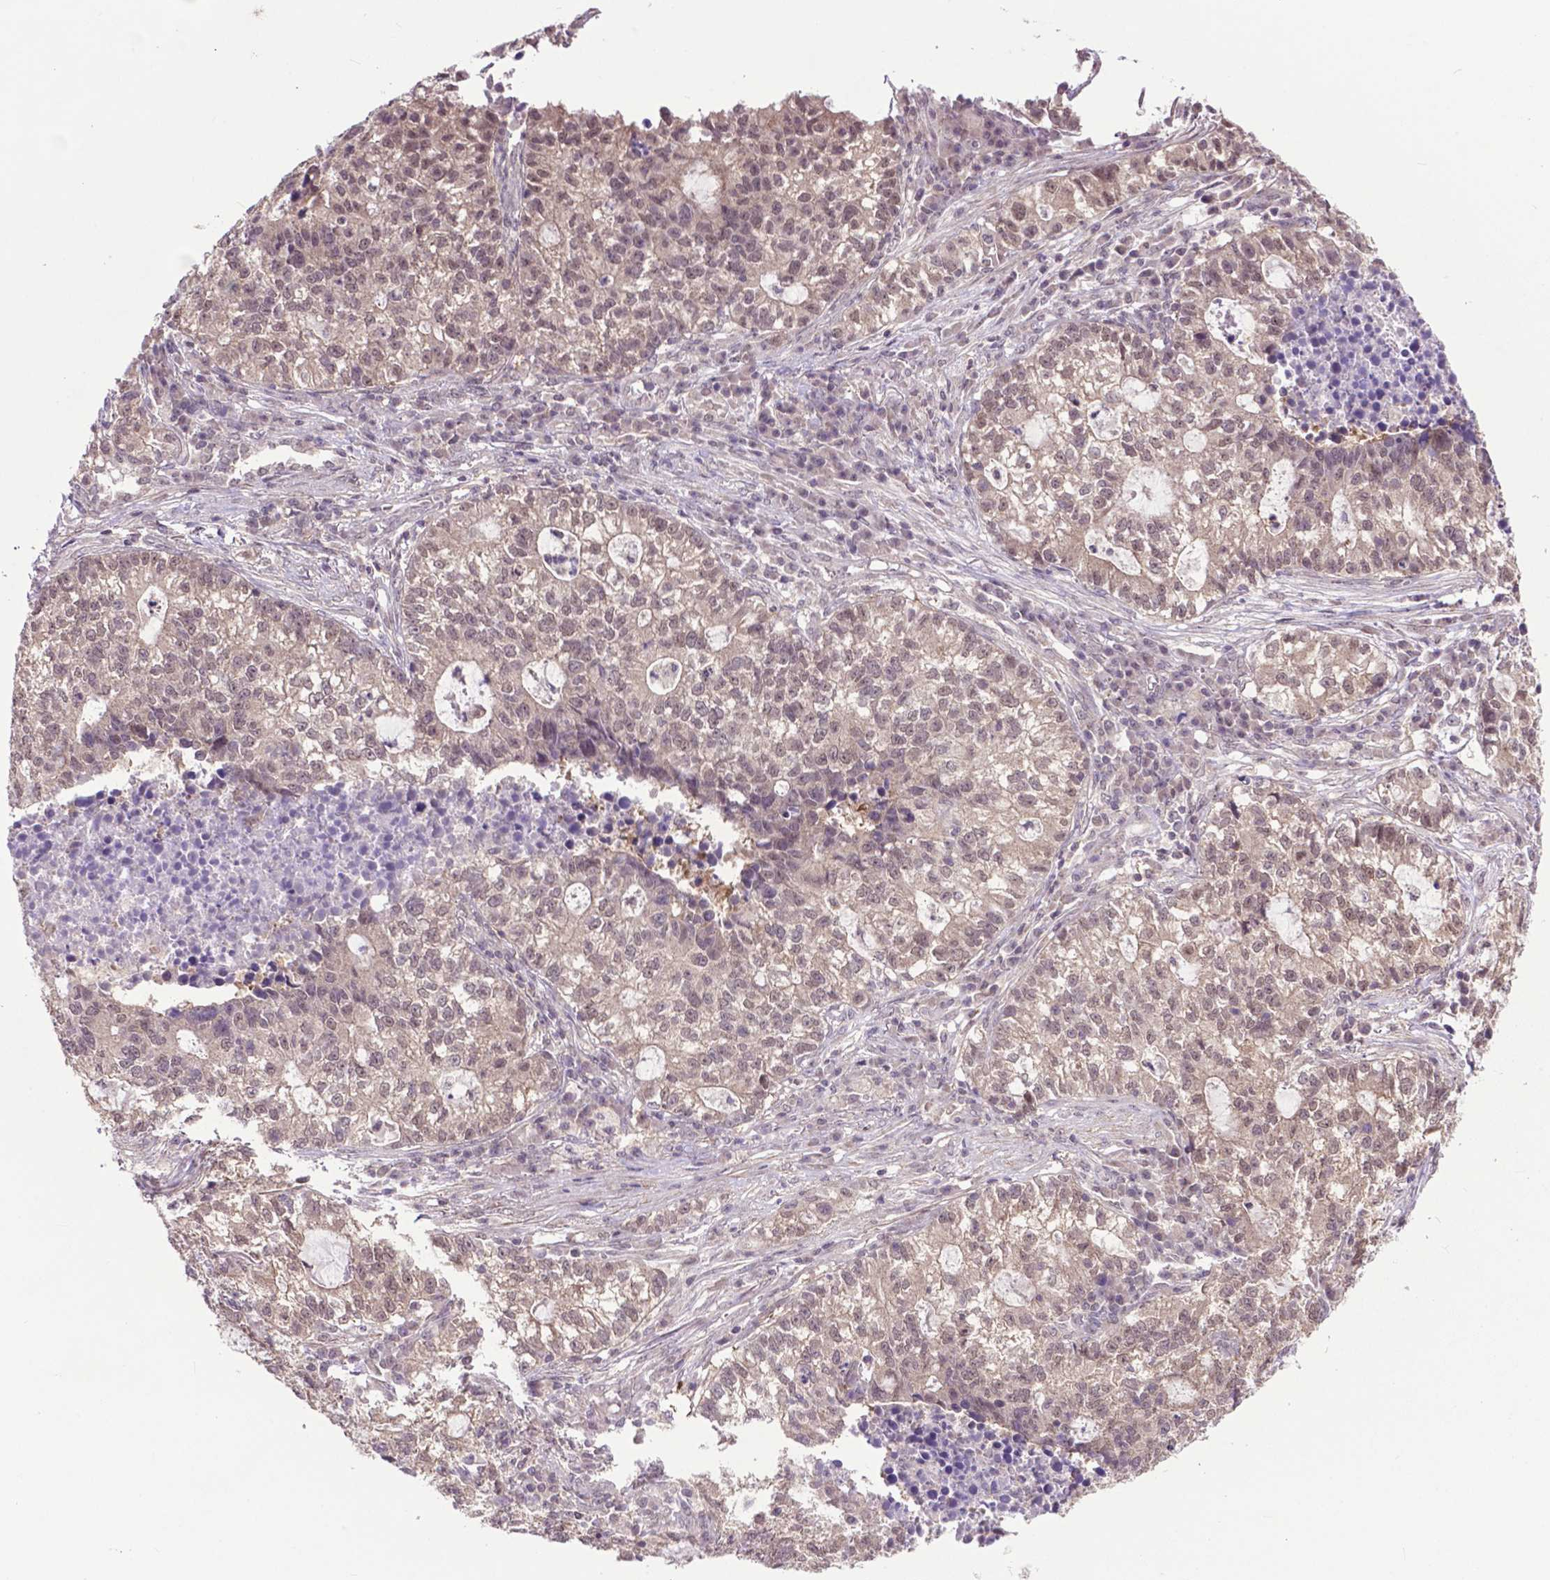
{"staining": {"intensity": "weak", "quantity": "25%-75%", "location": "nuclear"}, "tissue": "lung cancer", "cell_type": "Tumor cells", "image_type": "cancer", "snomed": [{"axis": "morphology", "description": "Adenocarcinoma, NOS"}, {"axis": "topography", "description": "Lung"}], "caption": "Immunohistochemistry (IHC) micrograph of lung adenocarcinoma stained for a protein (brown), which demonstrates low levels of weak nuclear staining in about 25%-75% of tumor cells.", "gene": "OTUB1", "patient": {"sex": "male", "age": 57}}